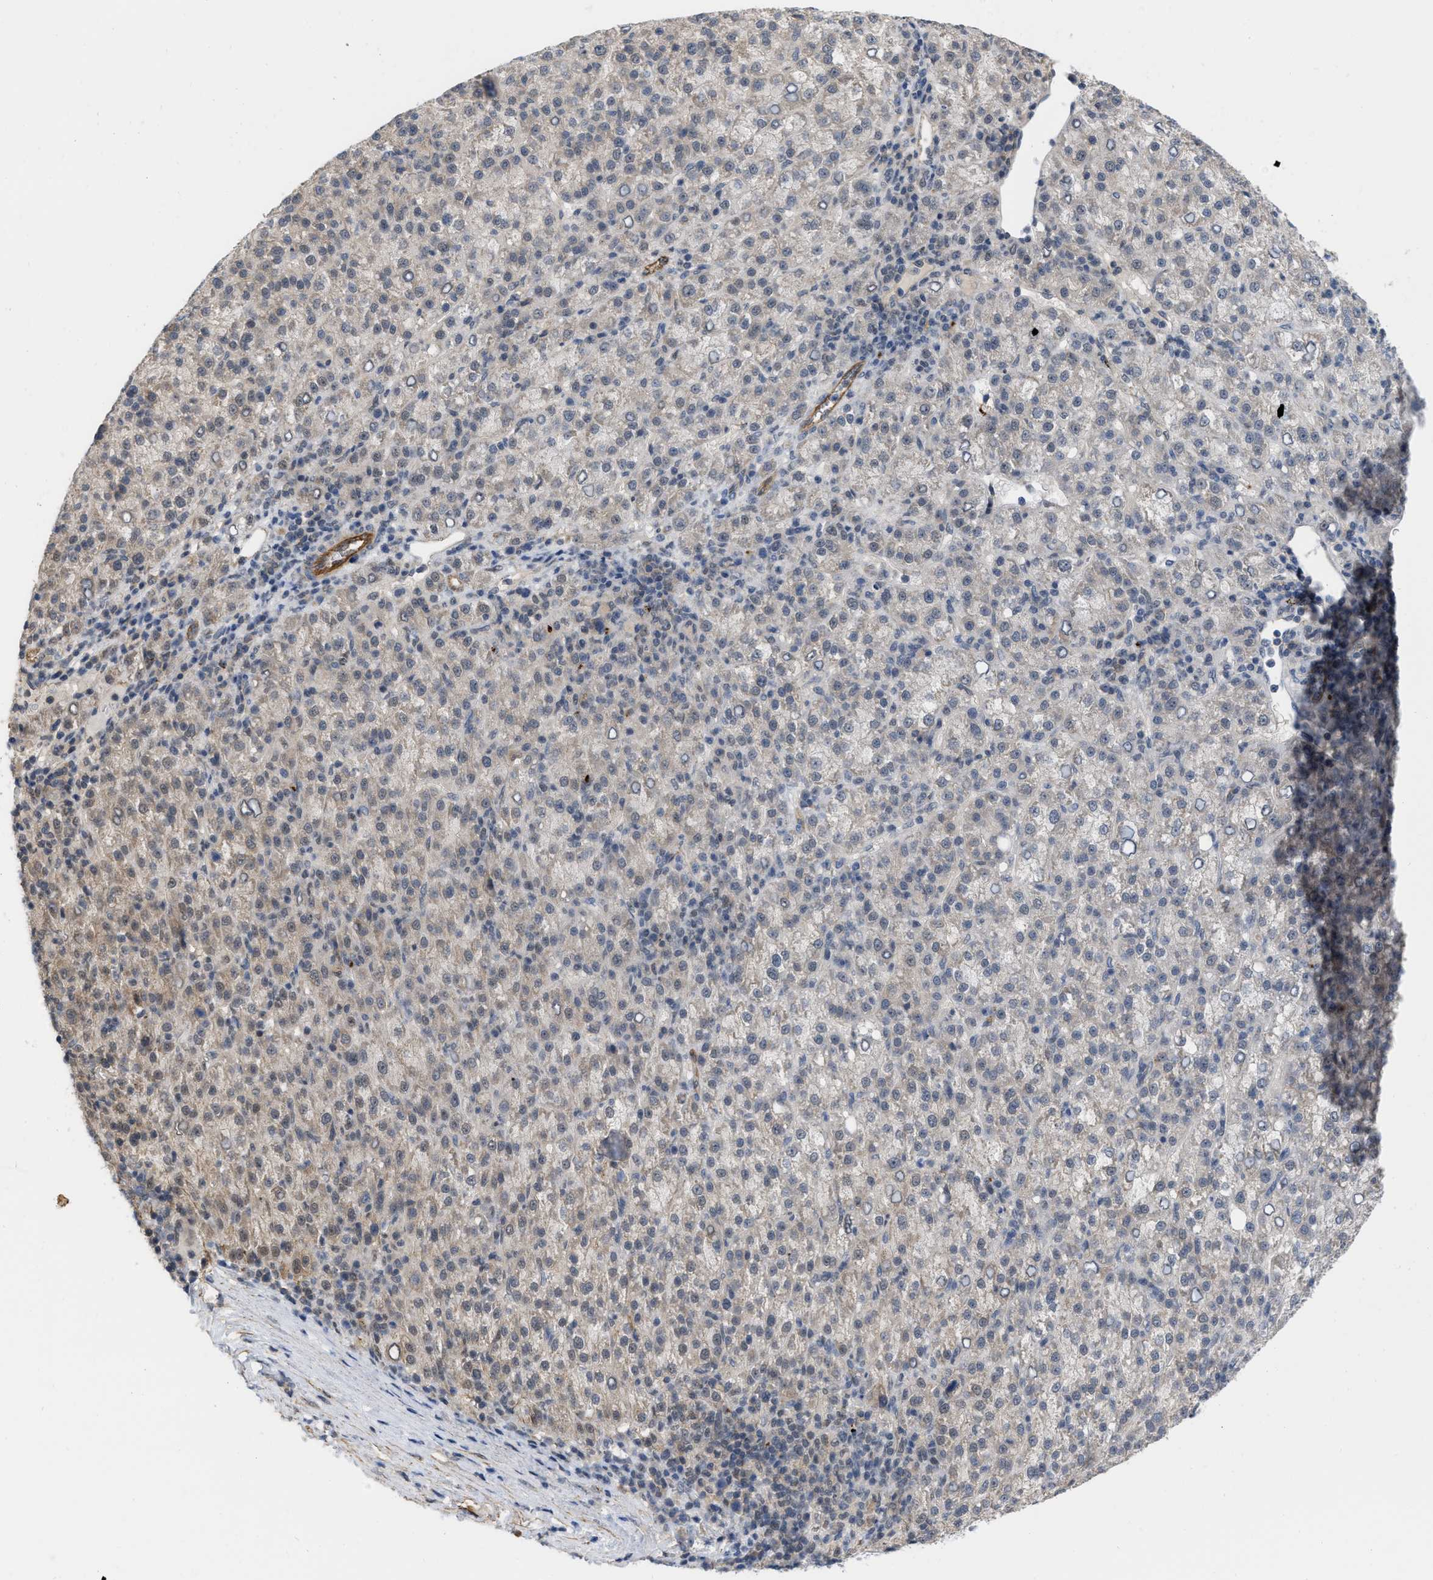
{"staining": {"intensity": "negative", "quantity": "none", "location": "none"}, "tissue": "liver cancer", "cell_type": "Tumor cells", "image_type": "cancer", "snomed": [{"axis": "morphology", "description": "Carcinoma, Hepatocellular, NOS"}, {"axis": "topography", "description": "Liver"}], "caption": "Tumor cells are negative for brown protein staining in hepatocellular carcinoma (liver).", "gene": "NAPEPLD", "patient": {"sex": "female", "age": 58}}